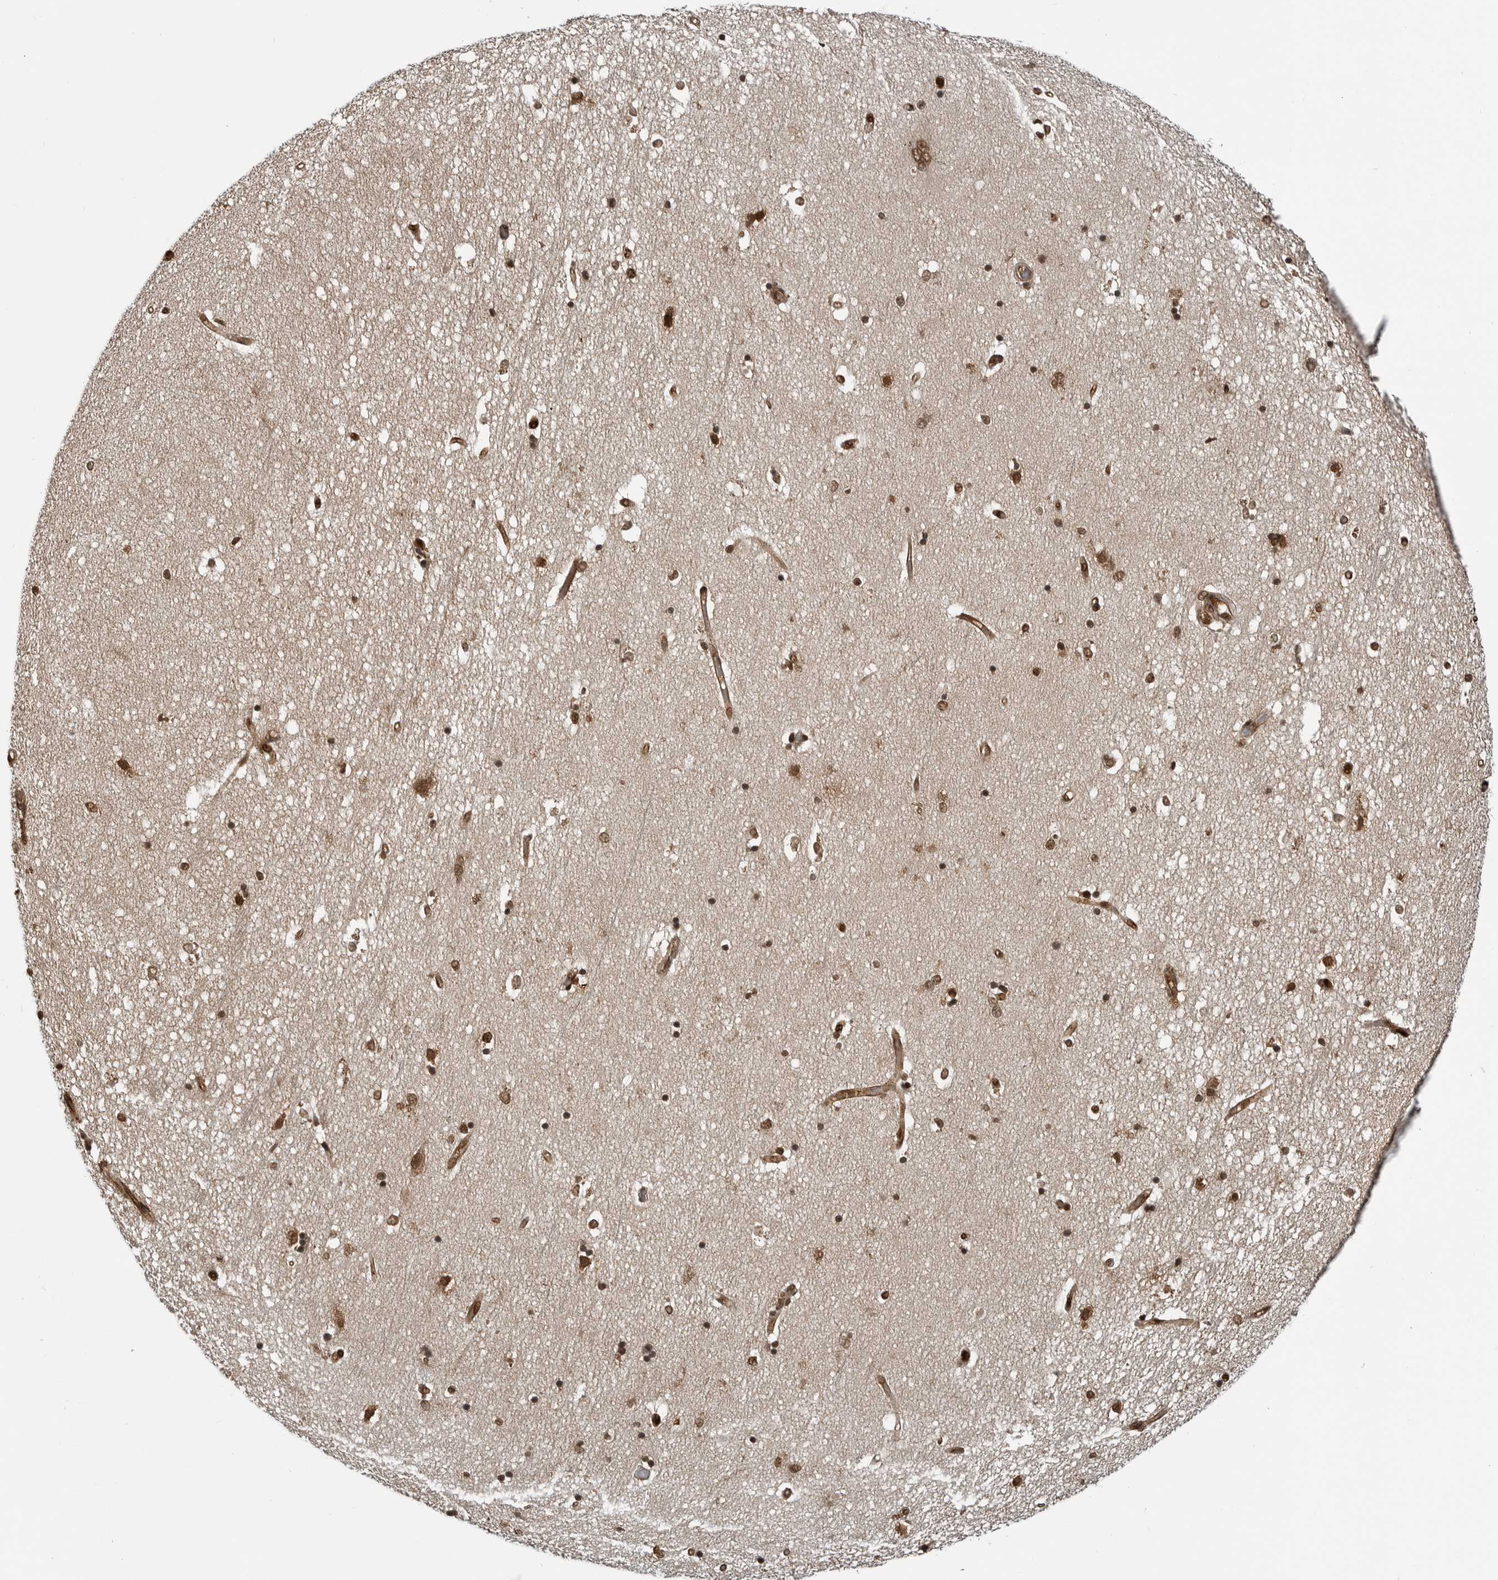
{"staining": {"intensity": "strong", "quantity": ">75%", "location": "nuclear"}, "tissue": "hippocampus", "cell_type": "Glial cells", "image_type": "normal", "snomed": [{"axis": "morphology", "description": "Normal tissue, NOS"}, {"axis": "topography", "description": "Hippocampus"}], "caption": "Immunohistochemistry (IHC) micrograph of unremarkable hippocampus: hippocampus stained using immunohistochemistry displays high levels of strong protein expression localized specifically in the nuclear of glial cells, appearing as a nuclear brown color.", "gene": "SMAD2", "patient": {"sex": "male", "age": 45}}